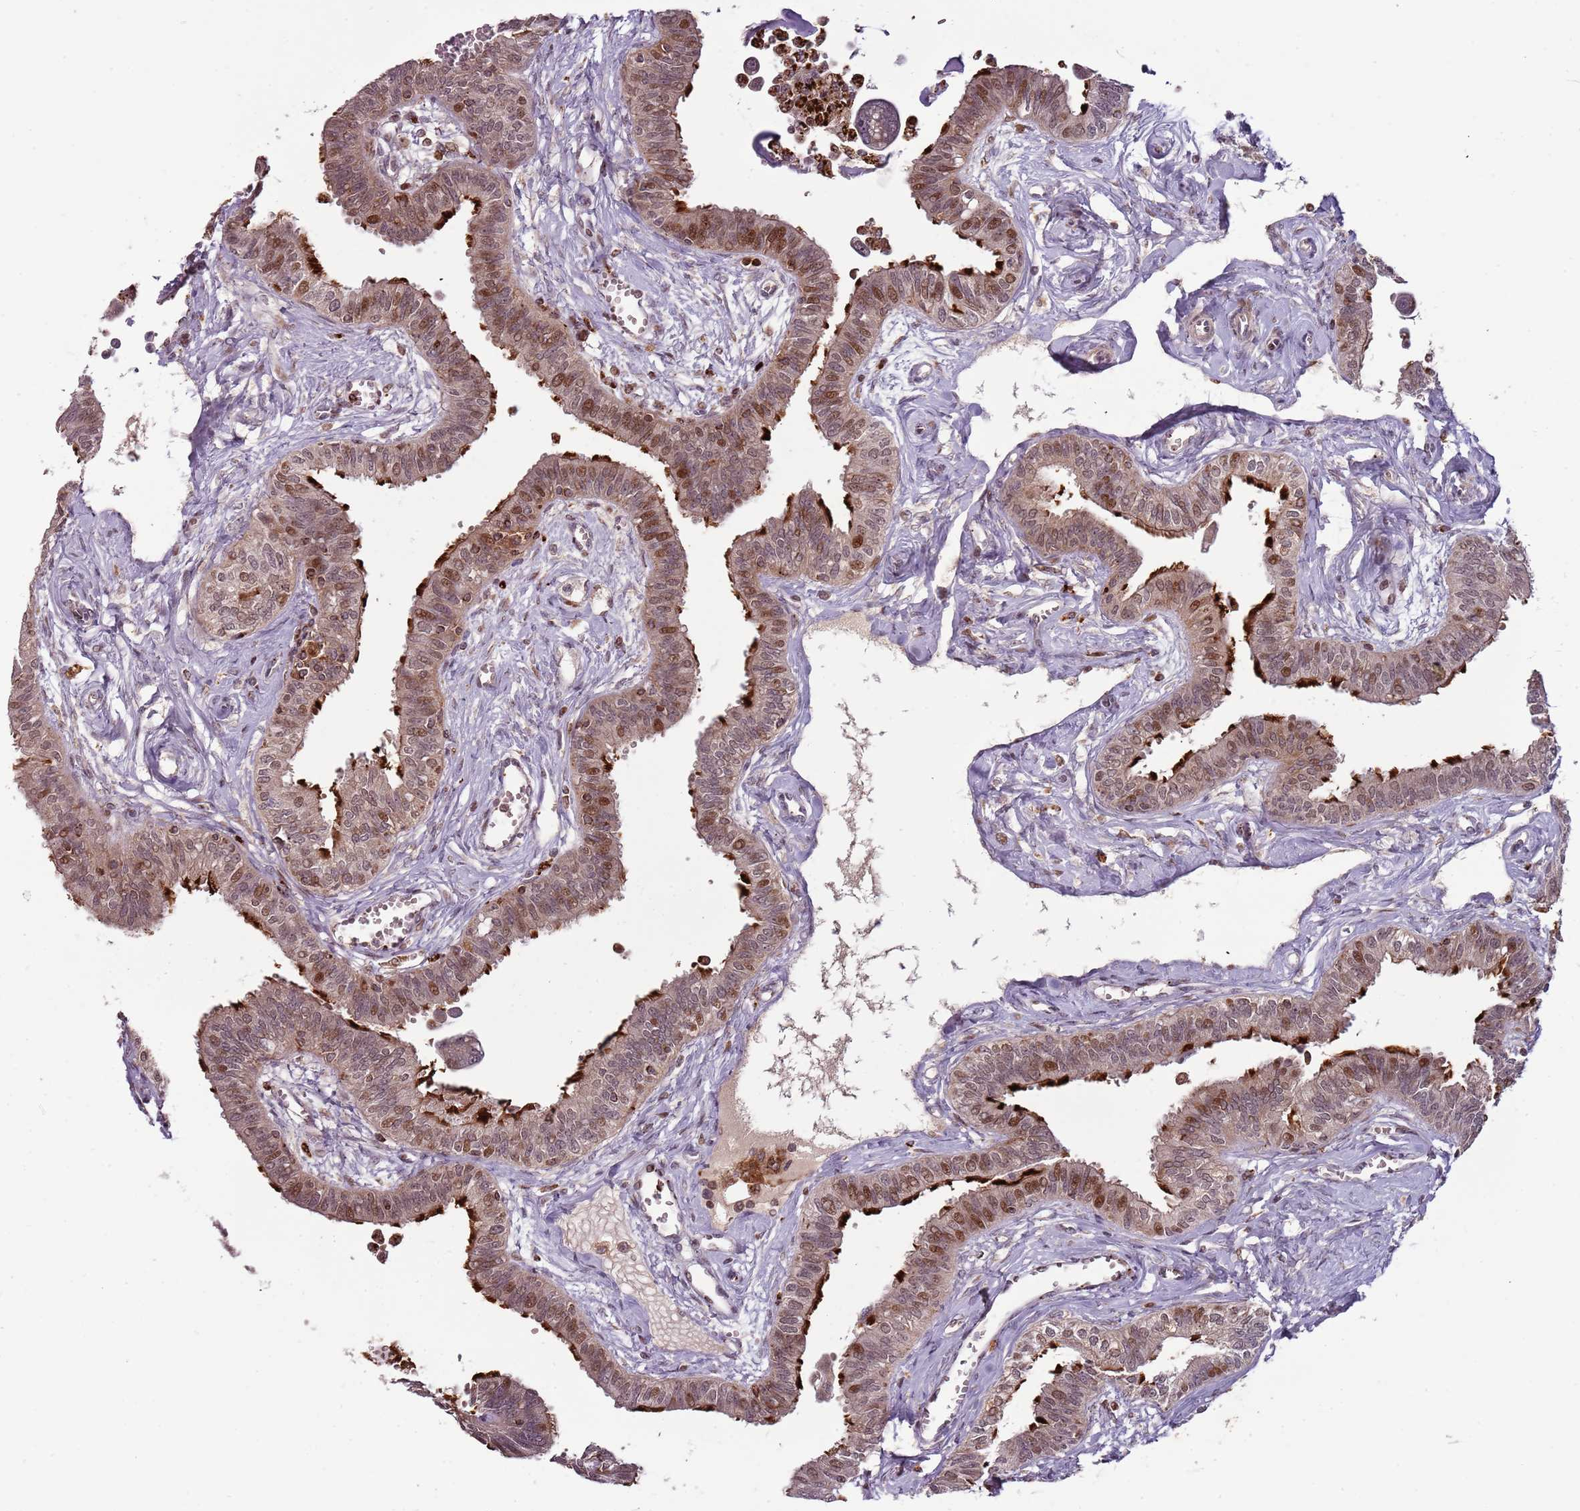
{"staining": {"intensity": "strong", "quantity": ">75%", "location": "cytoplasmic/membranous,nuclear"}, "tissue": "fallopian tube", "cell_type": "Glandular cells", "image_type": "normal", "snomed": [{"axis": "morphology", "description": "Normal tissue, NOS"}, {"axis": "morphology", "description": "Carcinoma, NOS"}, {"axis": "topography", "description": "Fallopian tube"}, {"axis": "topography", "description": "Ovary"}], "caption": "An IHC histopathology image of benign tissue is shown. Protein staining in brown labels strong cytoplasmic/membranous,nuclear positivity in fallopian tube within glandular cells.", "gene": "ULK3", "patient": {"sex": "female", "age": 59}}